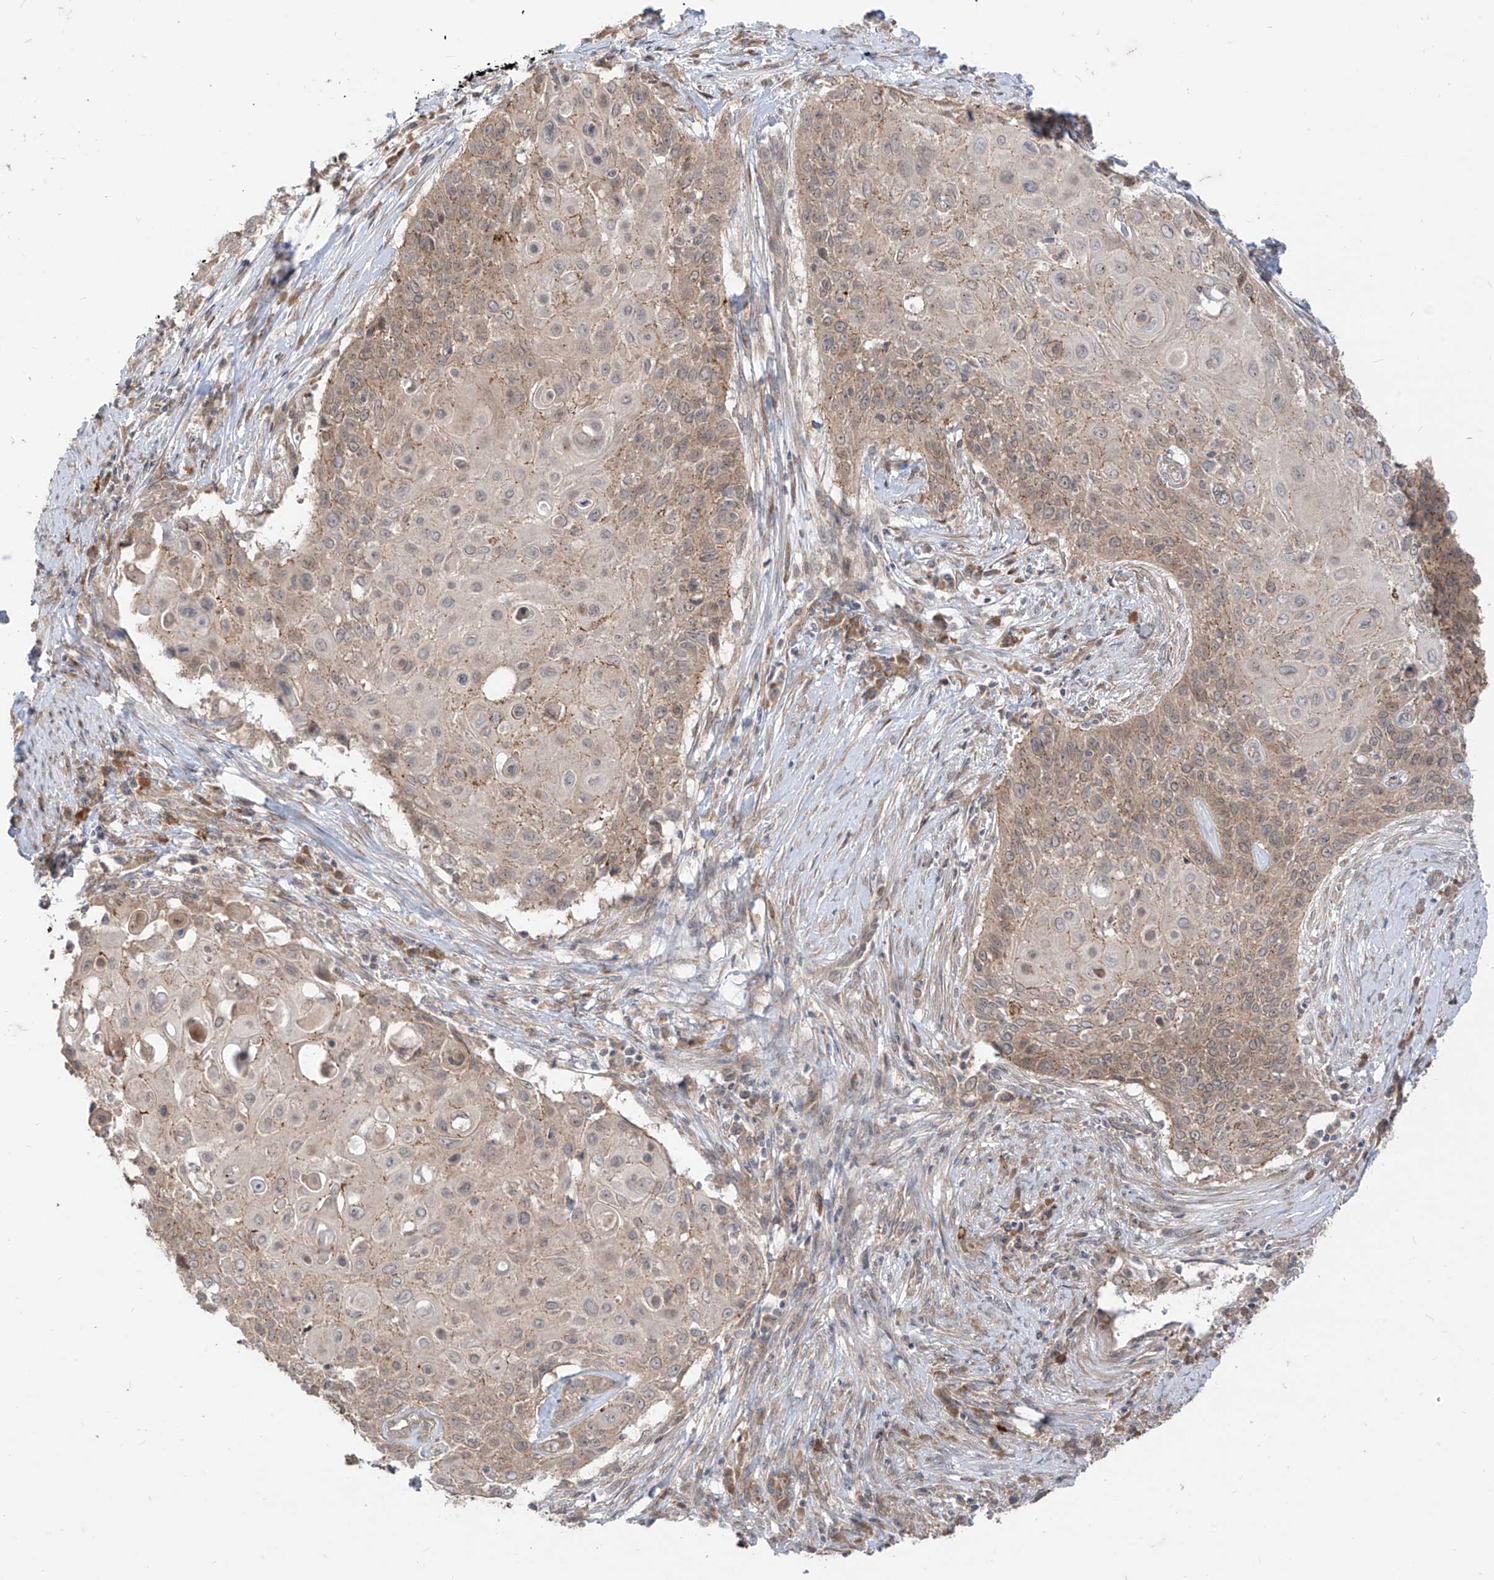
{"staining": {"intensity": "moderate", "quantity": "25%-75%", "location": "cytoplasmic/membranous"}, "tissue": "cervical cancer", "cell_type": "Tumor cells", "image_type": "cancer", "snomed": [{"axis": "morphology", "description": "Squamous cell carcinoma, NOS"}, {"axis": "topography", "description": "Cervix"}], "caption": "Tumor cells show moderate cytoplasmic/membranous expression in about 25%-75% of cells in cervical cancer.", "gene": "MTUS2", "patient": {"sex": "female", "age": 39}}